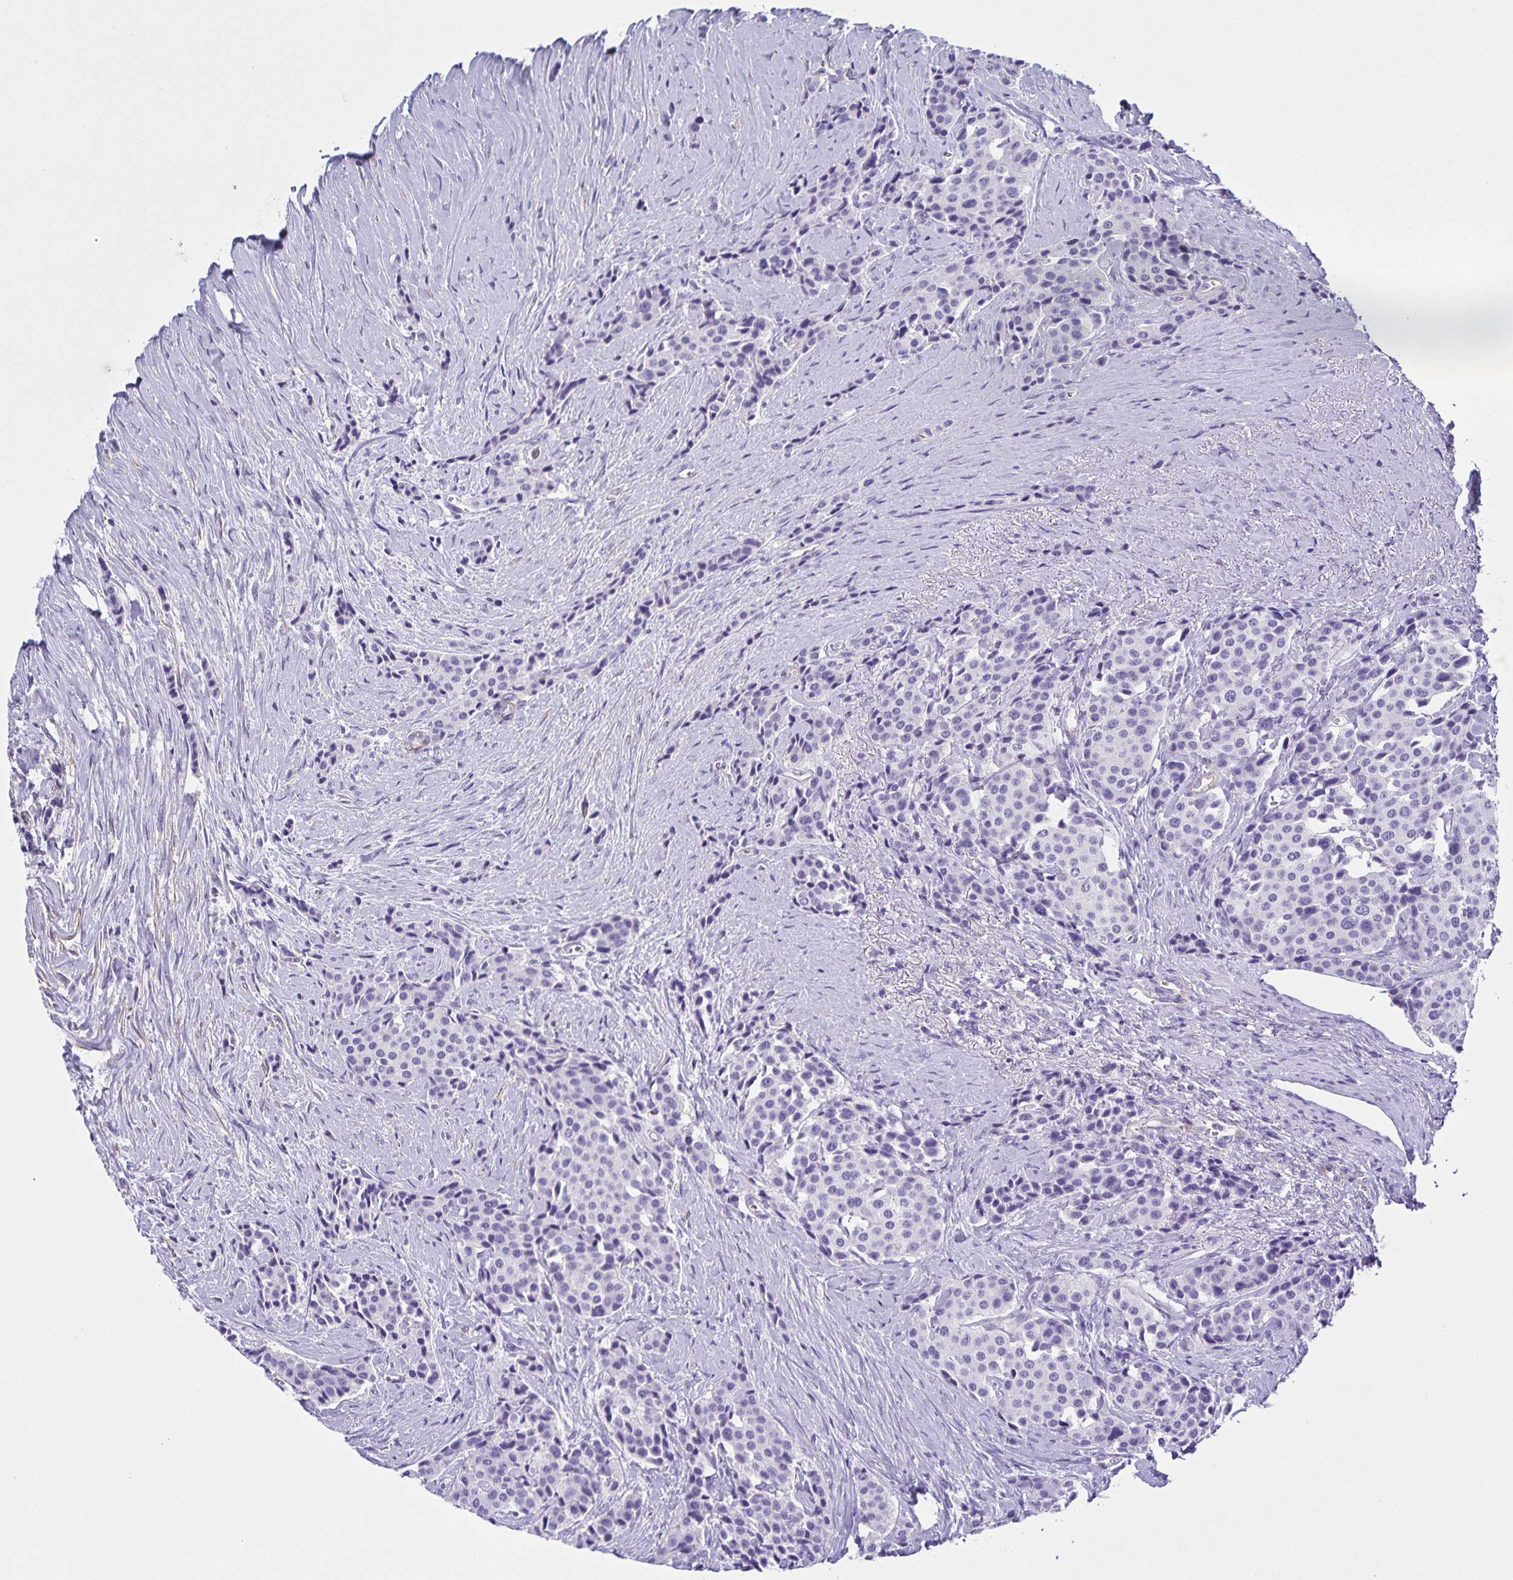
{"staining": {"intensity": "negative", "quantity": "none", "location": "none"}, "tissue": "carcinoid", "cell_type": "Tumor cells", "image_type": "cancer", "snomed": [{"axis": "morphology", "description": "Carcinoid, malignant, NOS"}, {"axis": "topography", "description": "Small intestine"}], "caption": "An immunohistochemistry micrograph of carcinoid (malignant) is shown. There is no staining in tumor cells of carcinoid (malignant).", "gene": "UBQLN3", "patient": {"sex": "male", "age": 73}}